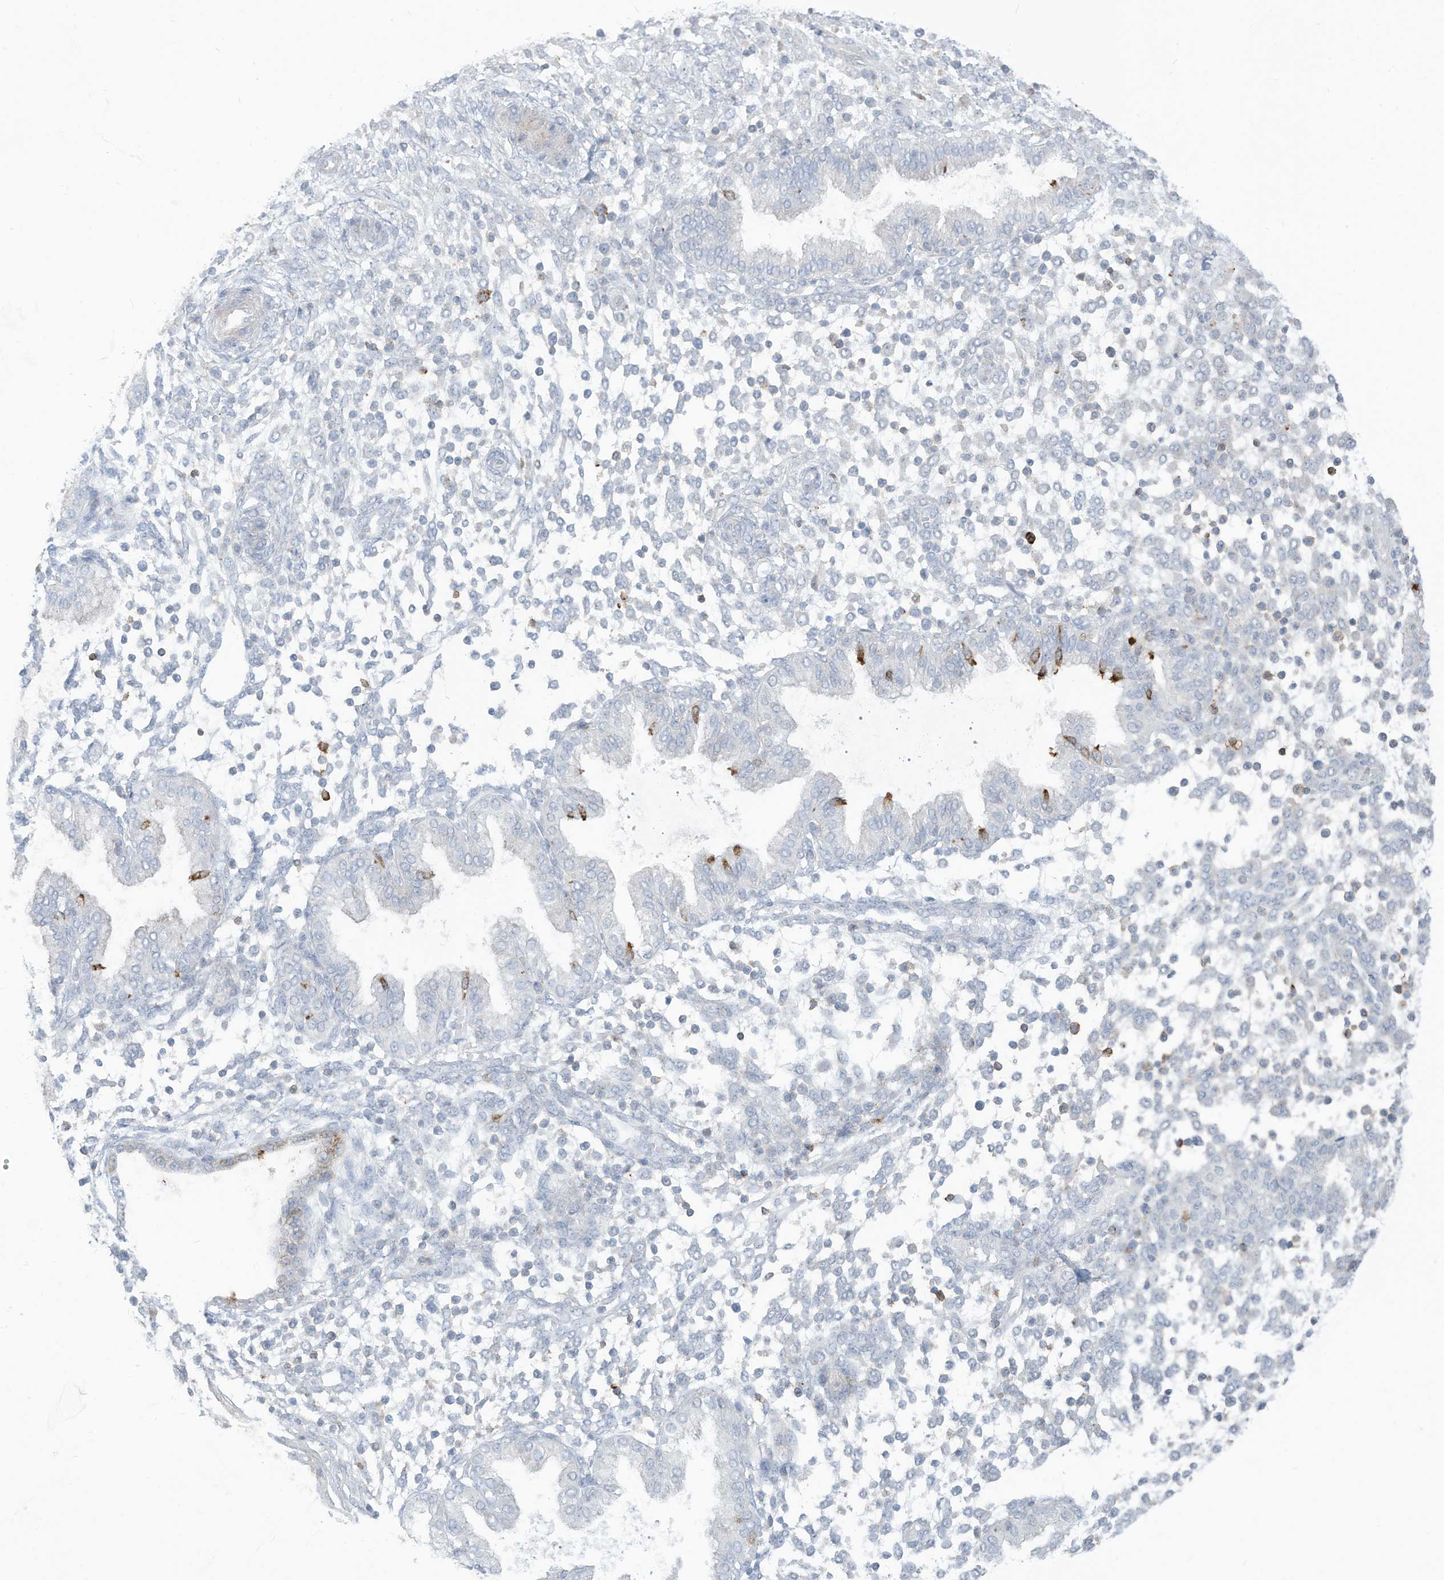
{"staining": {"intensity": "negative", "quantity": "none", "location": "none"}, "tissue": "endometrium", "cell_type": "Cells in endometrial stroma", "image_type": "normal", "snomed": [{"axis": "morphology", "description": "Normal tissue, NOS"}, {"axis": "topography", "description": "Endometrium"}], "caption": "This is a micrograph of immunohistochemistry (IHC) staining of unremarkable endometrium, which shows no staining in cells in endometrial stroma. Brightfield microscopy of immunohistochemistry (IHC) stained with DAB (brown) and hematoxylin (blue), captured at high magnification.", "gene": "NOTO", "patient": {"sex": "female", "age": 53}}